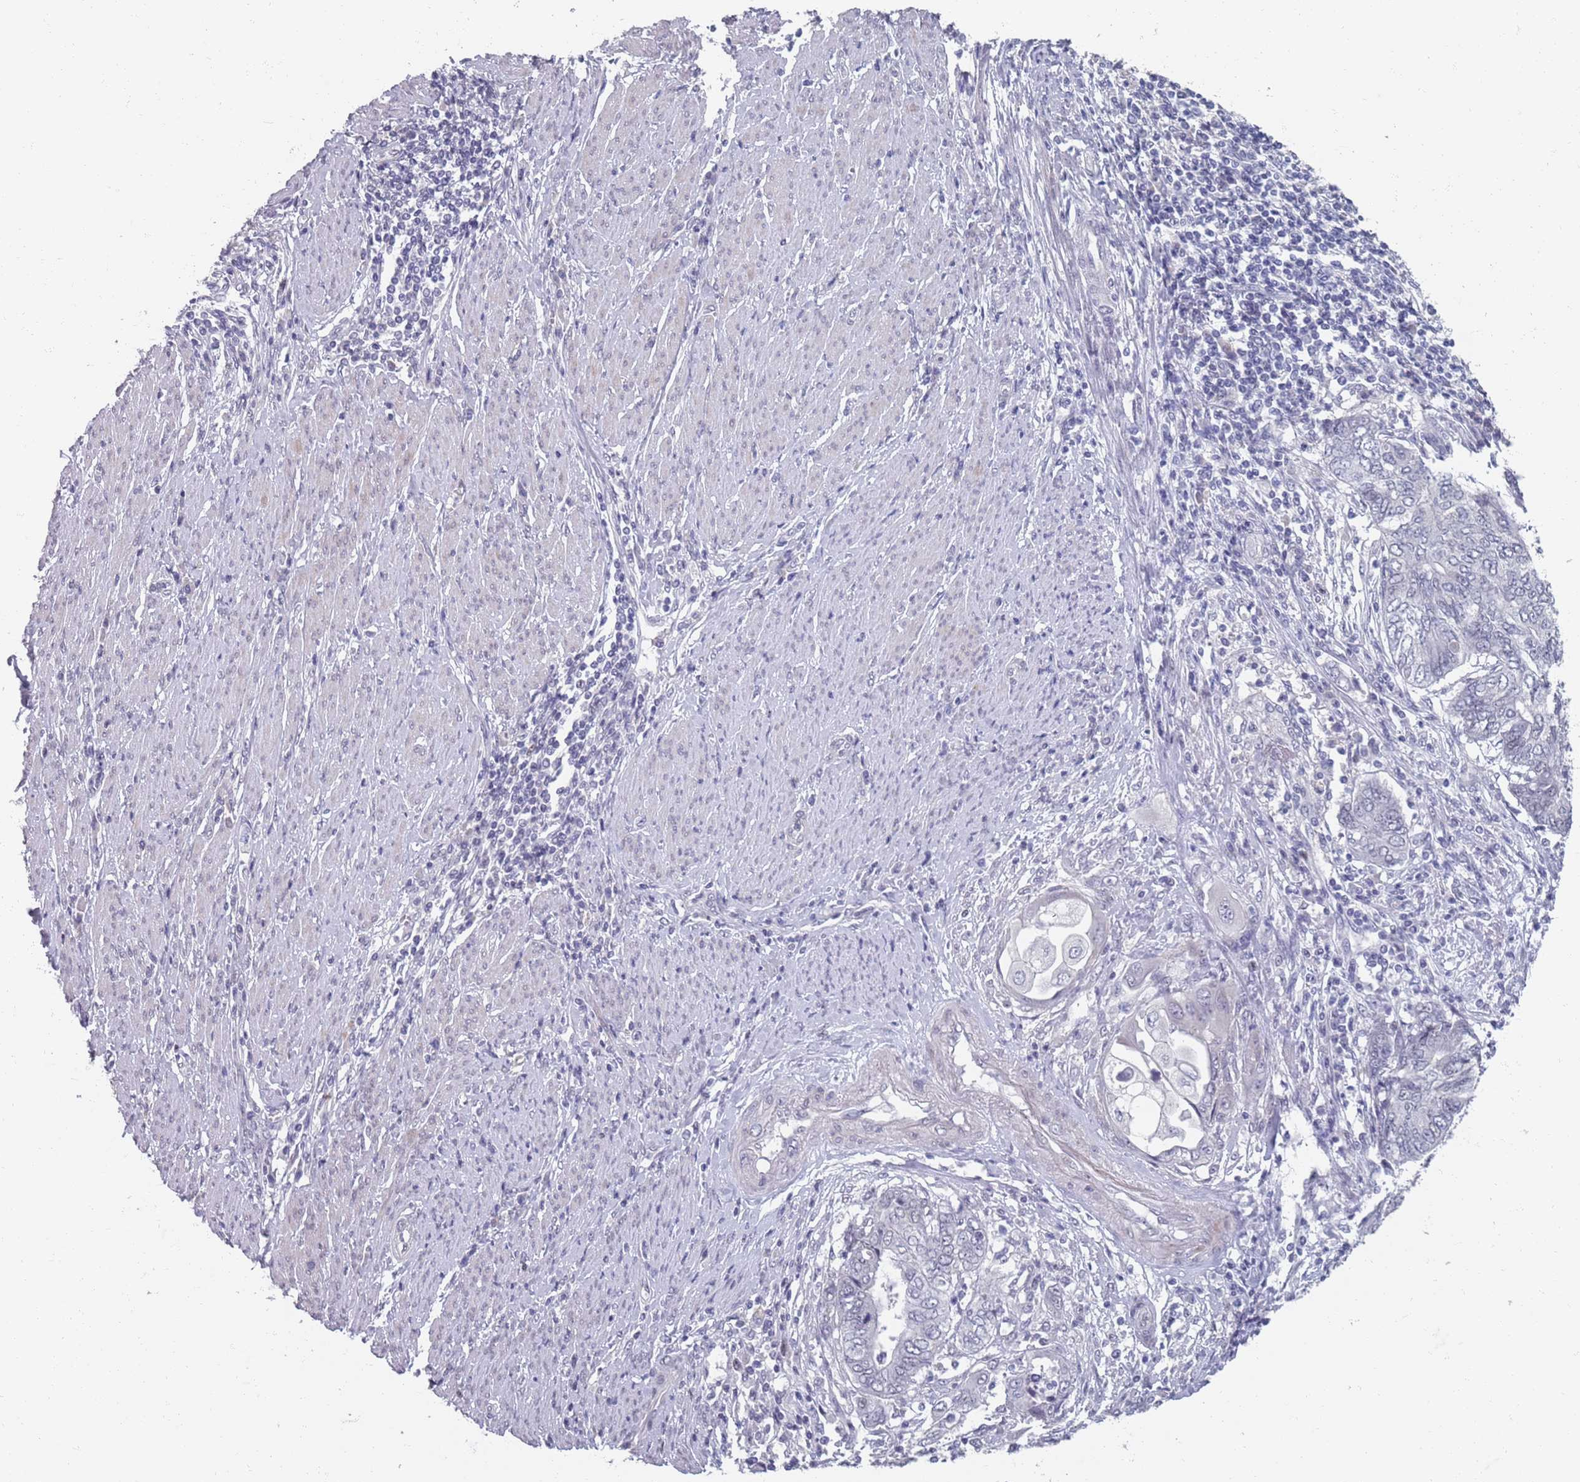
{"staining": {"intensity": "negative", "quantity": "none", "location": "none"}, "tissue": "endometrial cancer", "cell_type": "Tumor cells", "image_type": "cancer", "snomed": [{"axis": "morphology", "description": "Adenocarcinoma, NOS"}, {"axis": "topography", "description": "Uterus"}, {"axis": "topography", "description": "Endometrium"}], "caption": "This photomicrograph is of endometrial cancer (adenocarcinoma) stained with immunohistochemistry (IHC) to label a protein in brown with the nuclei are counter-stained blue. There is no expression in tumor cells.", "gene": "SAMD1", "patient": {"sex": "female", "age": 70}}